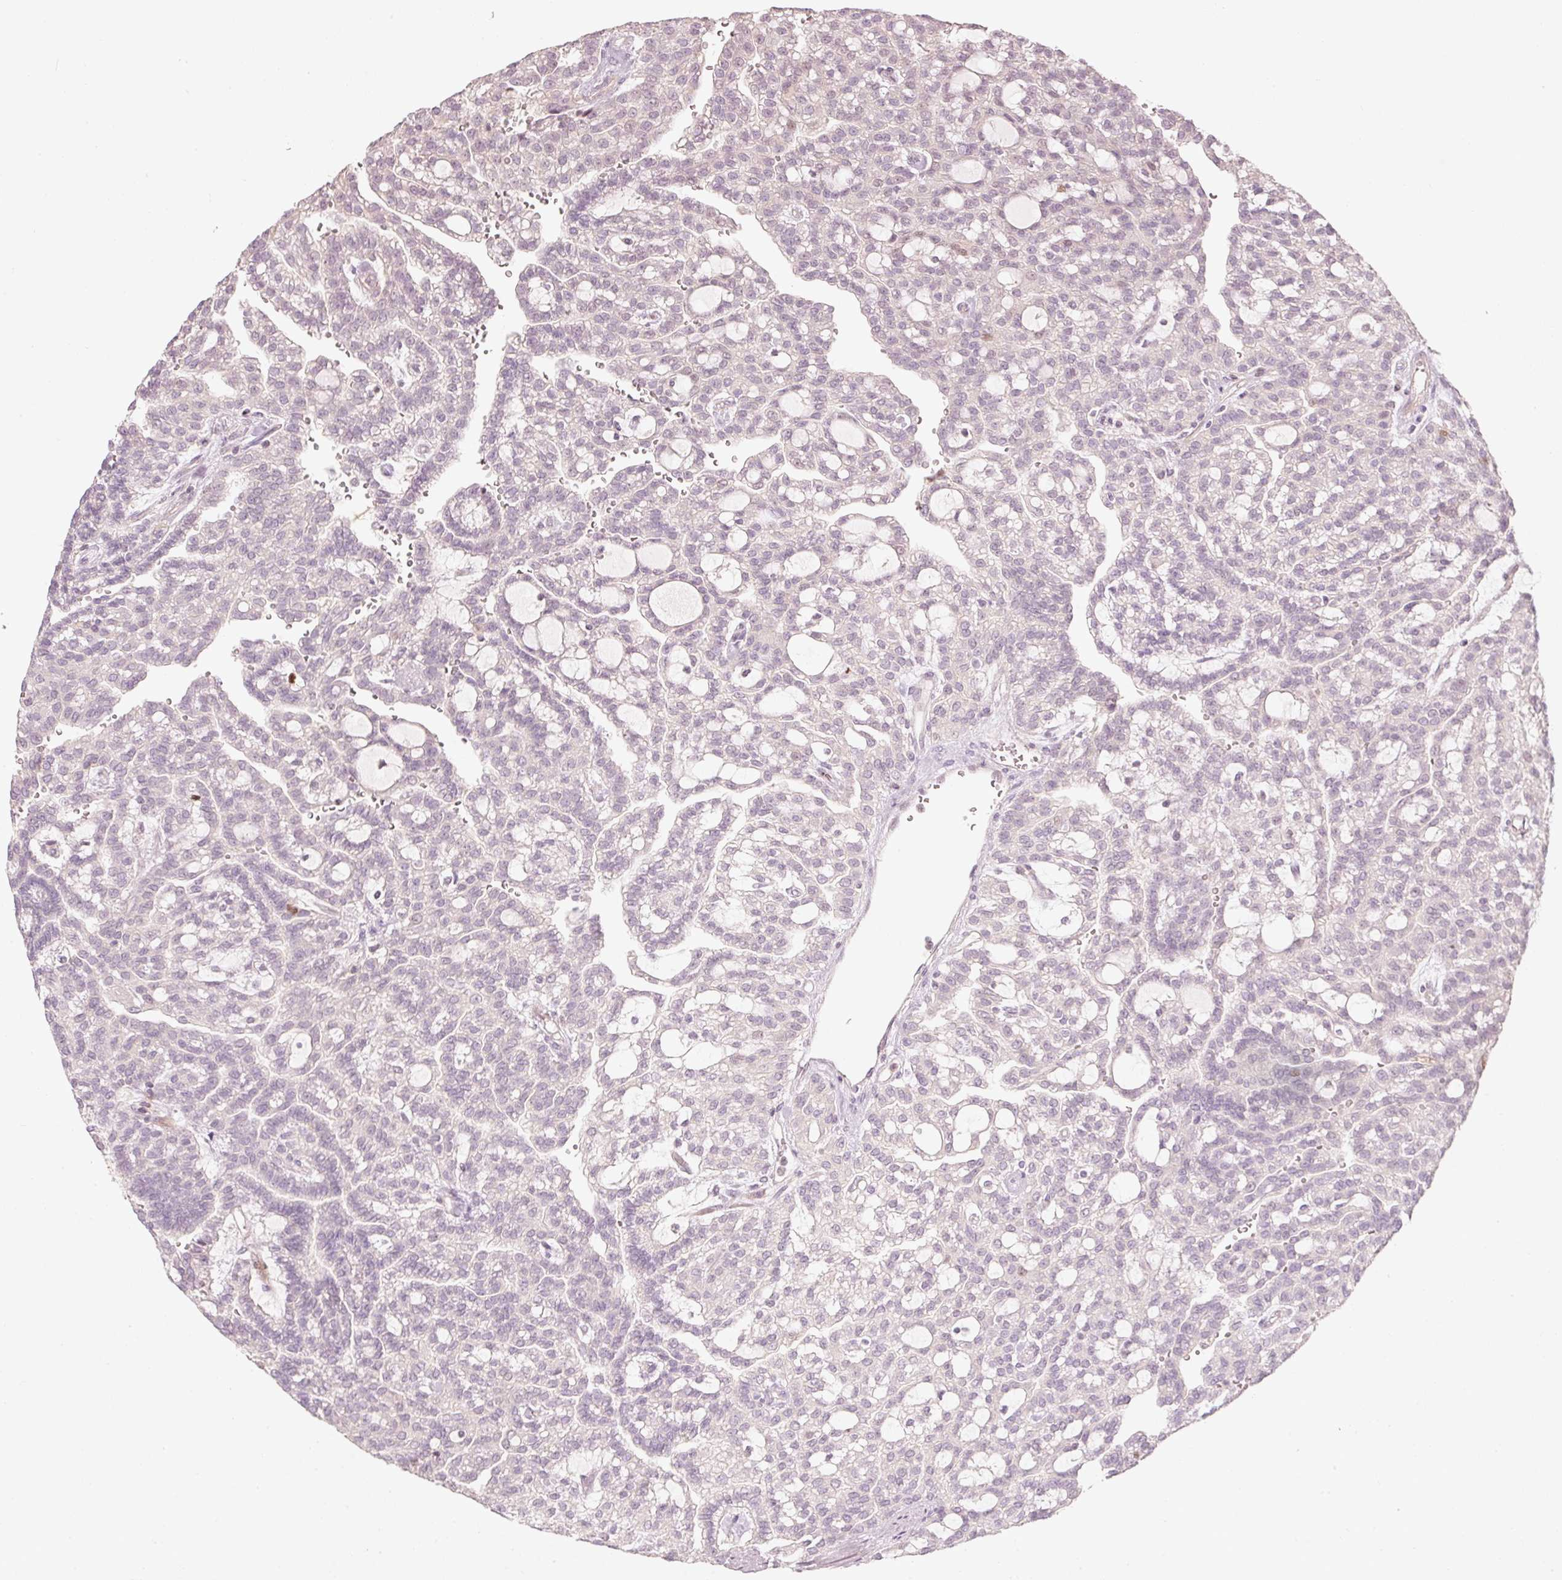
{"staining": {"intensity": "negative", "quantity": "none", "location": "none"}, "tissue": "renal cancer", "cell_type": "Tumor cells", "image_type": "cancer", "snomed": [{"axis": "morphology", "description": "Adenocarcinoma, NOS"}, {"axis": "topography", "description": "Kidney"}], "caption": "Tumor cells show no significant protein positivity in adenocarcinoma (renal).", "gene": "TREX2", "patient": {"sex": "male", "age": 63}}